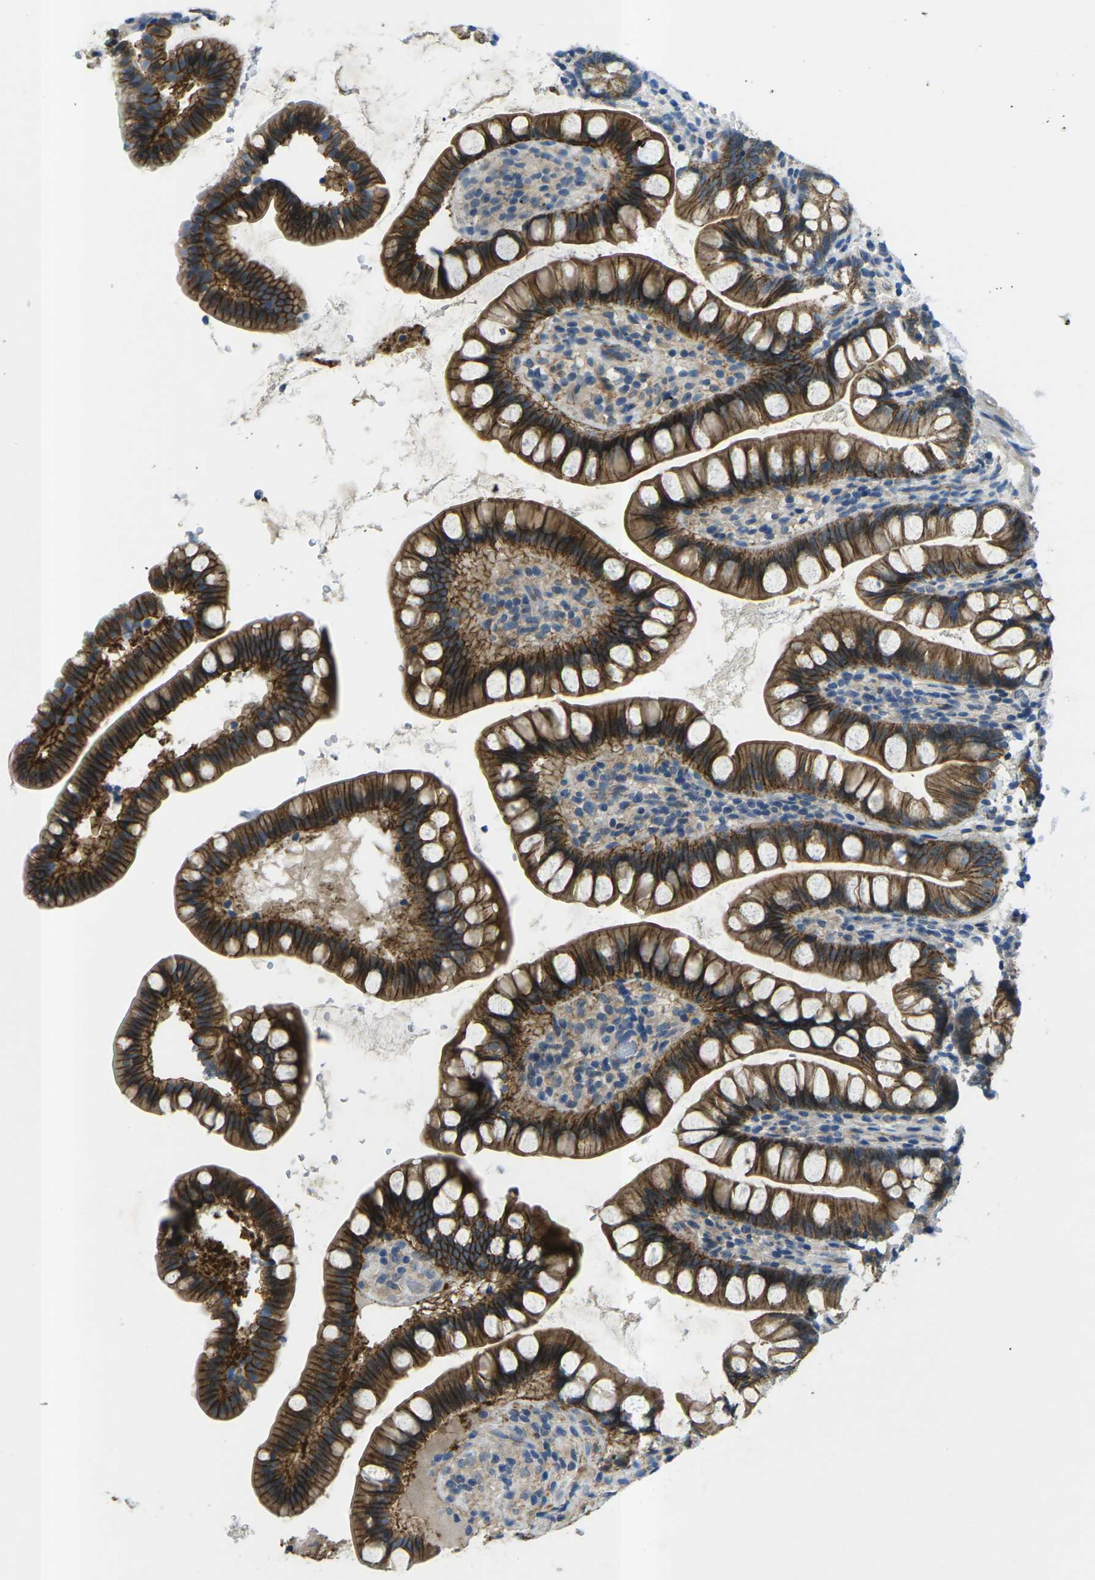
{"staining": {"intensity": "strong", "quantity": ">75%", "location": "cytoplasmic/membranous"}, "tissue": "small intestine", "cell_type": "Glandular cells", "image_type": "normal", "snomed": [{"axis": "morphology", "description": "Normal tissue, NOS"}, {"axis": "topography", "description": "Small intestine"}], "caption": "This is an image of IHC staining of benign small intestine, which shows strong expression in the cytoplasmic/membranous of glandular cells.", "gene": "CTNND1", "patient": {"sex": "female", "age": 84}}